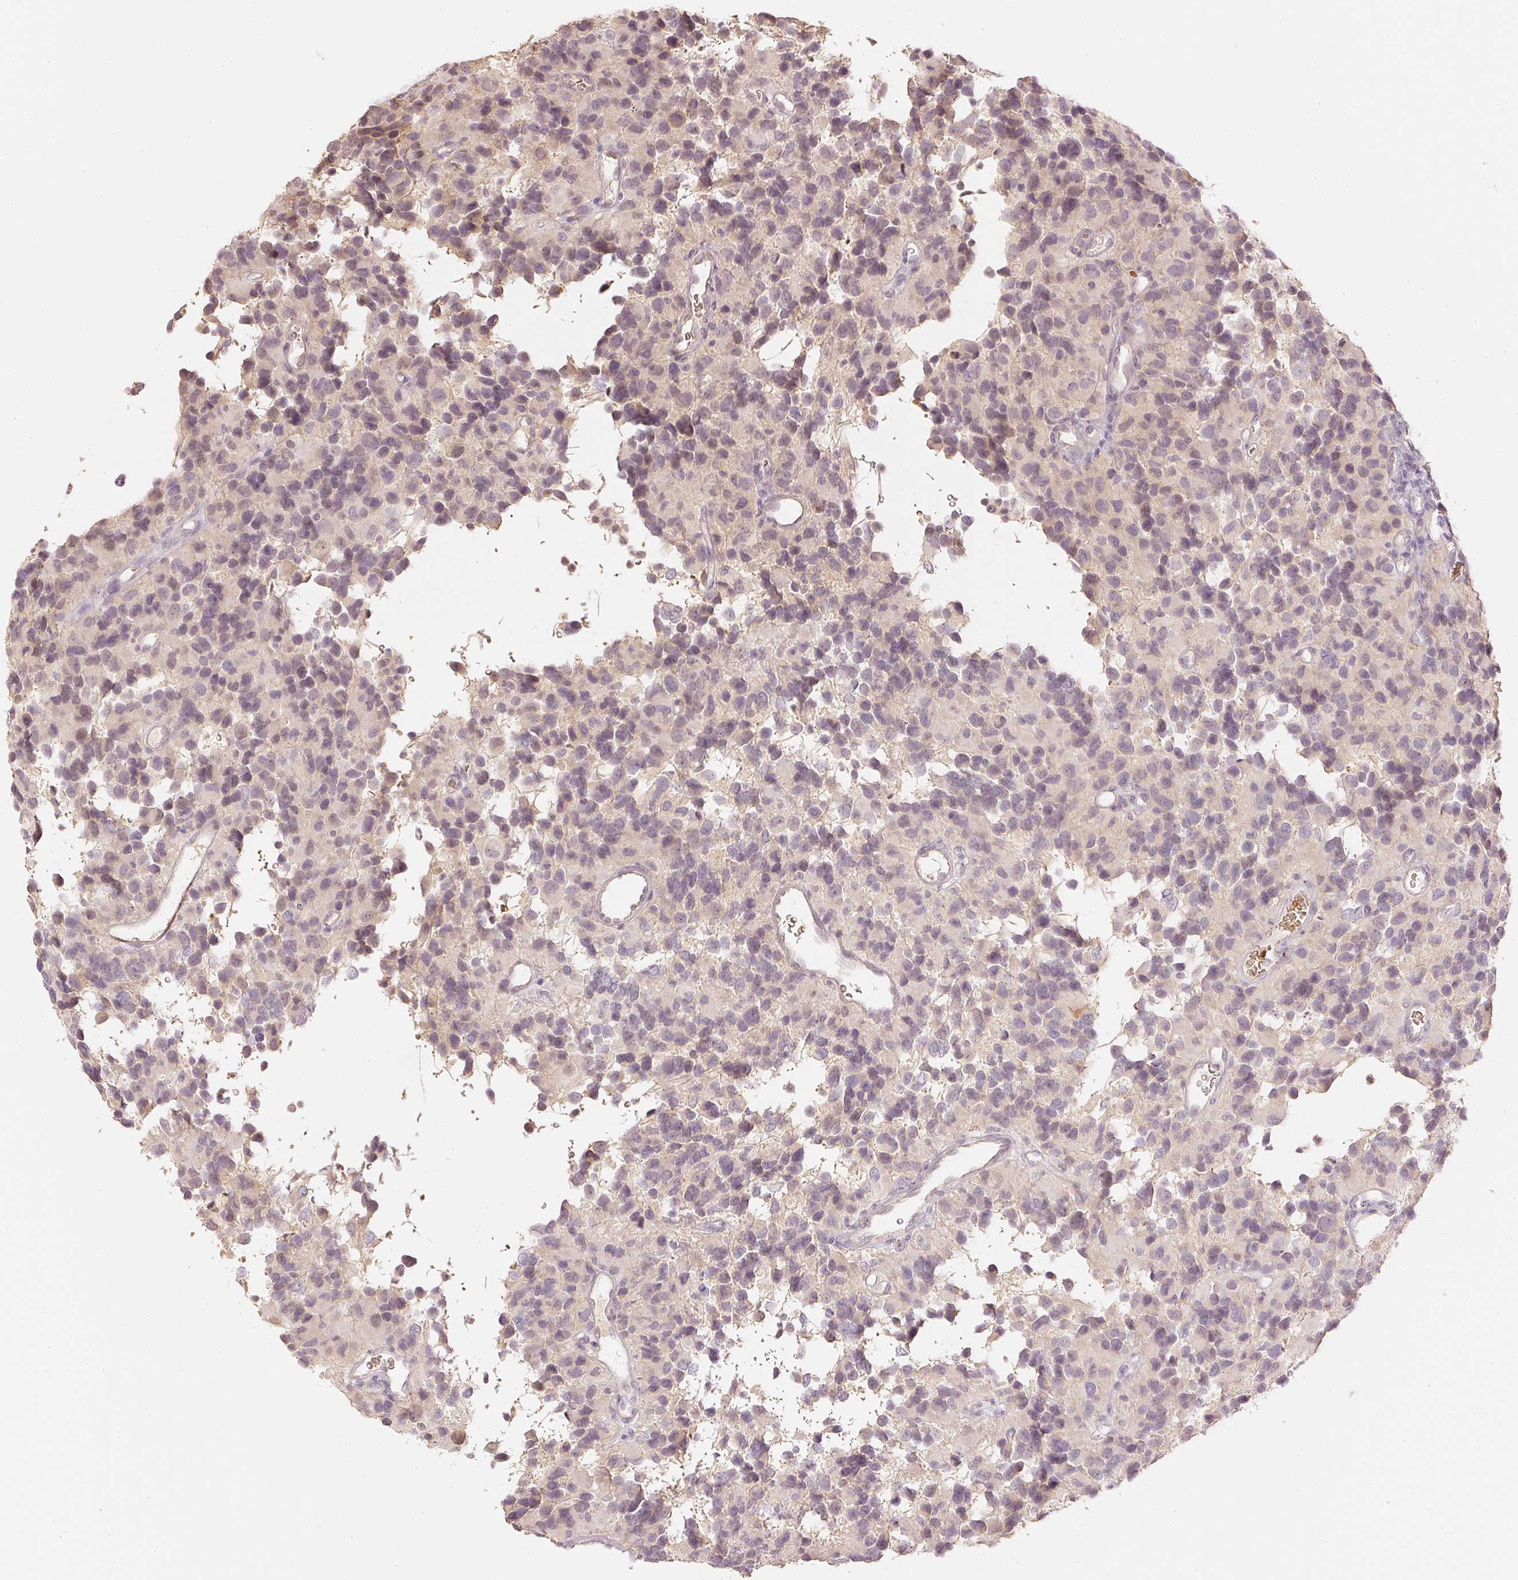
{"staining": {"intensity": "weak", "quantity": "<25%", "location": "cytoplasmic/membranous,nuclear"}, "tissue": "glioma", "cell_type": "Tumor cells", "image_type": "cancer", "snomed": [{"axis": "morphology", "description": "Glioma, malignant, High grade"}, {"axis": "topography", "description": "Brain"}], "caption": "Photomicrograph shows no significant protein staining in tumor cells of high-grade glioma (malignant).", "gene": "GZMA", "patient": {"sex": "male", "age": 77}}